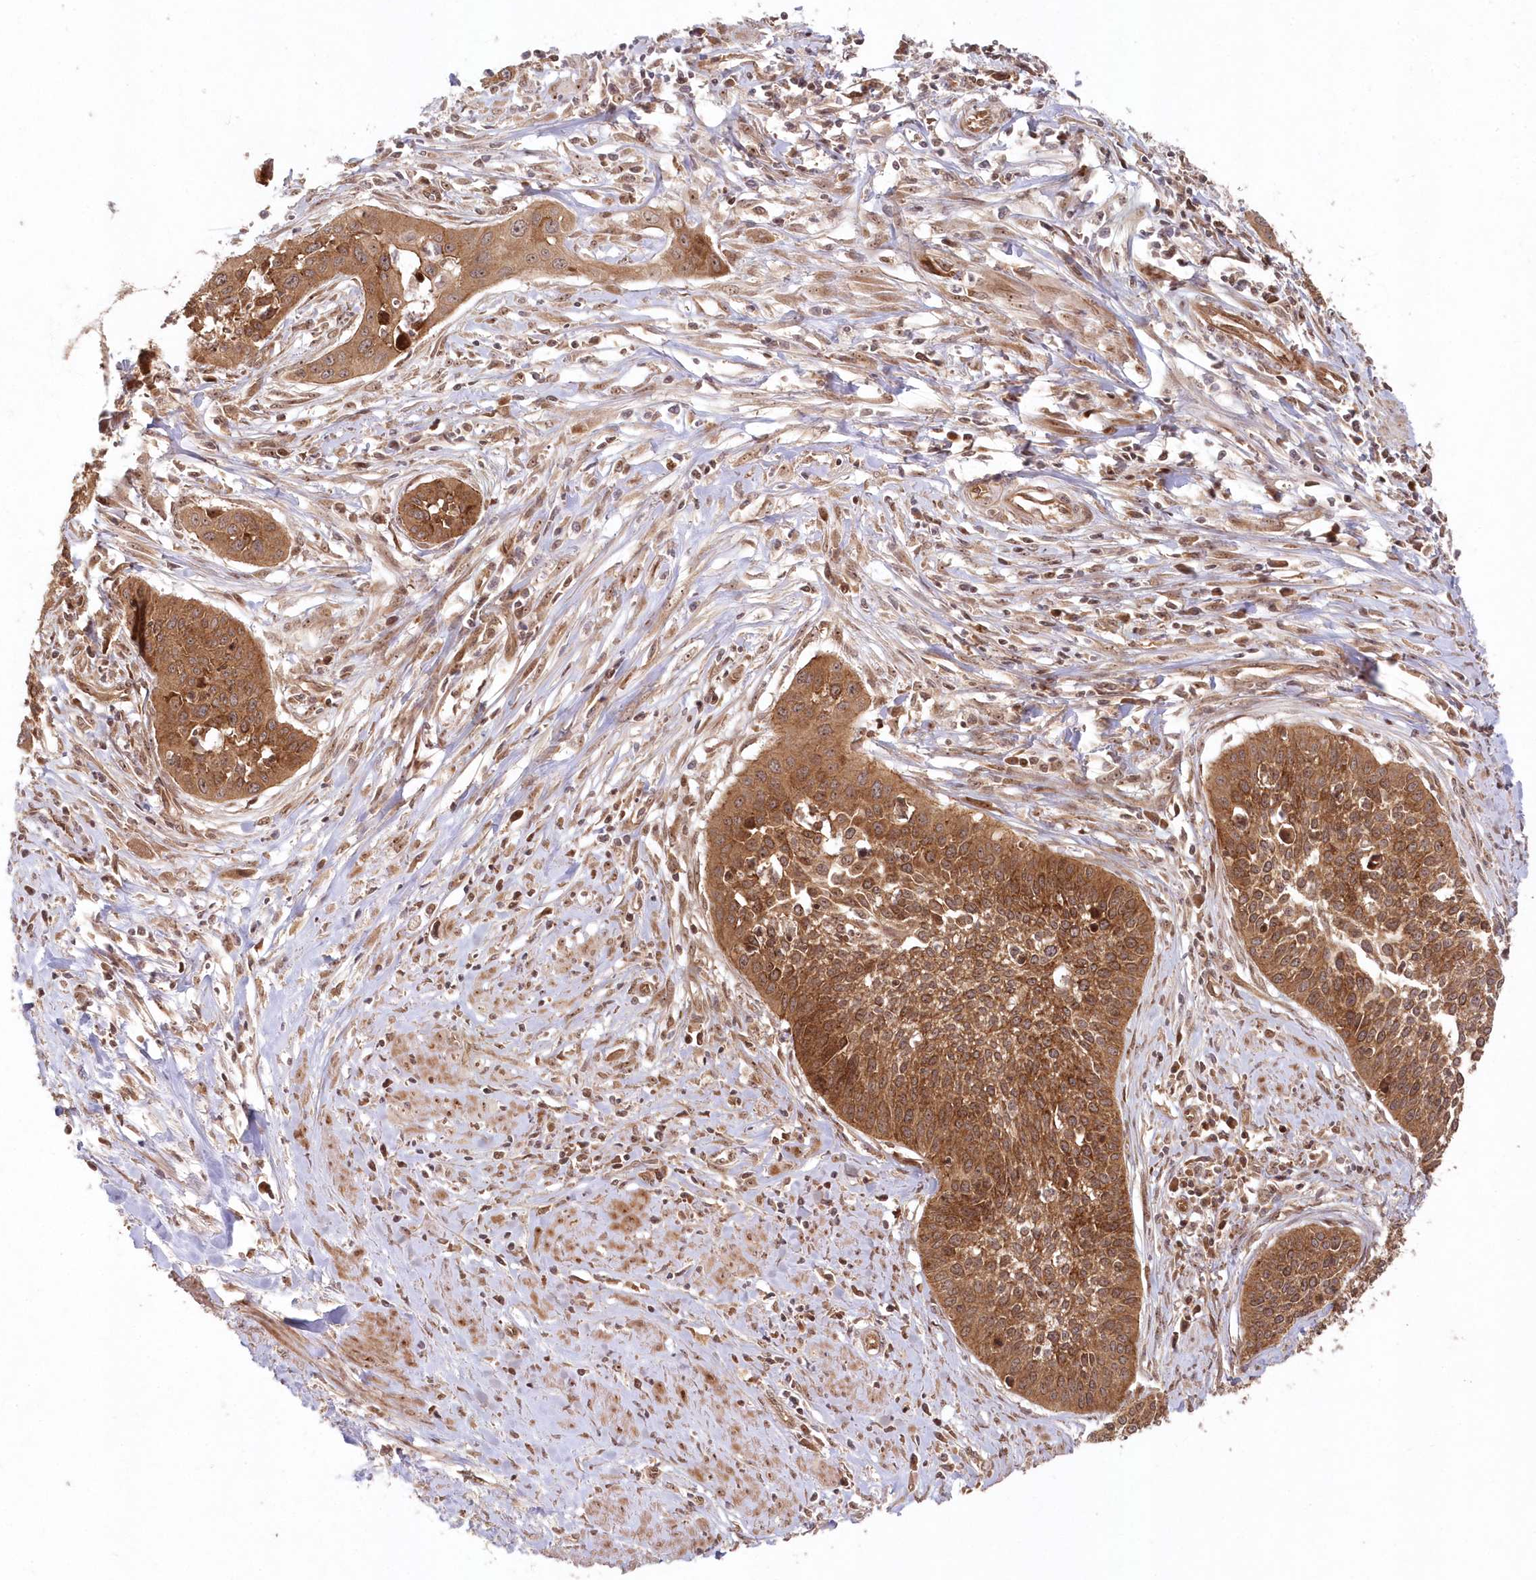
{"staining": {"intensity": "moderate", "quantity": ">75%", "location": "cytoplasmic/membranous"}, "tissue": "cervical cancer", "cell_type": "Tumor cells", "image_type": "cancer", "snomed": [{"axis": "morphology", "description": "Squamous cell carcinoma, NOS"}, {"axis": "topography", "description": "Cervix"}], "caption": "Immunohistochemical staining of human cervical squamous cell carcinoma displays medium levels of moderate cytoplasmic/membranous positivity in approximately >75% of tumor cells.", "gene": "SERINC1", "patient": {"sex": "female", "age": 34}}